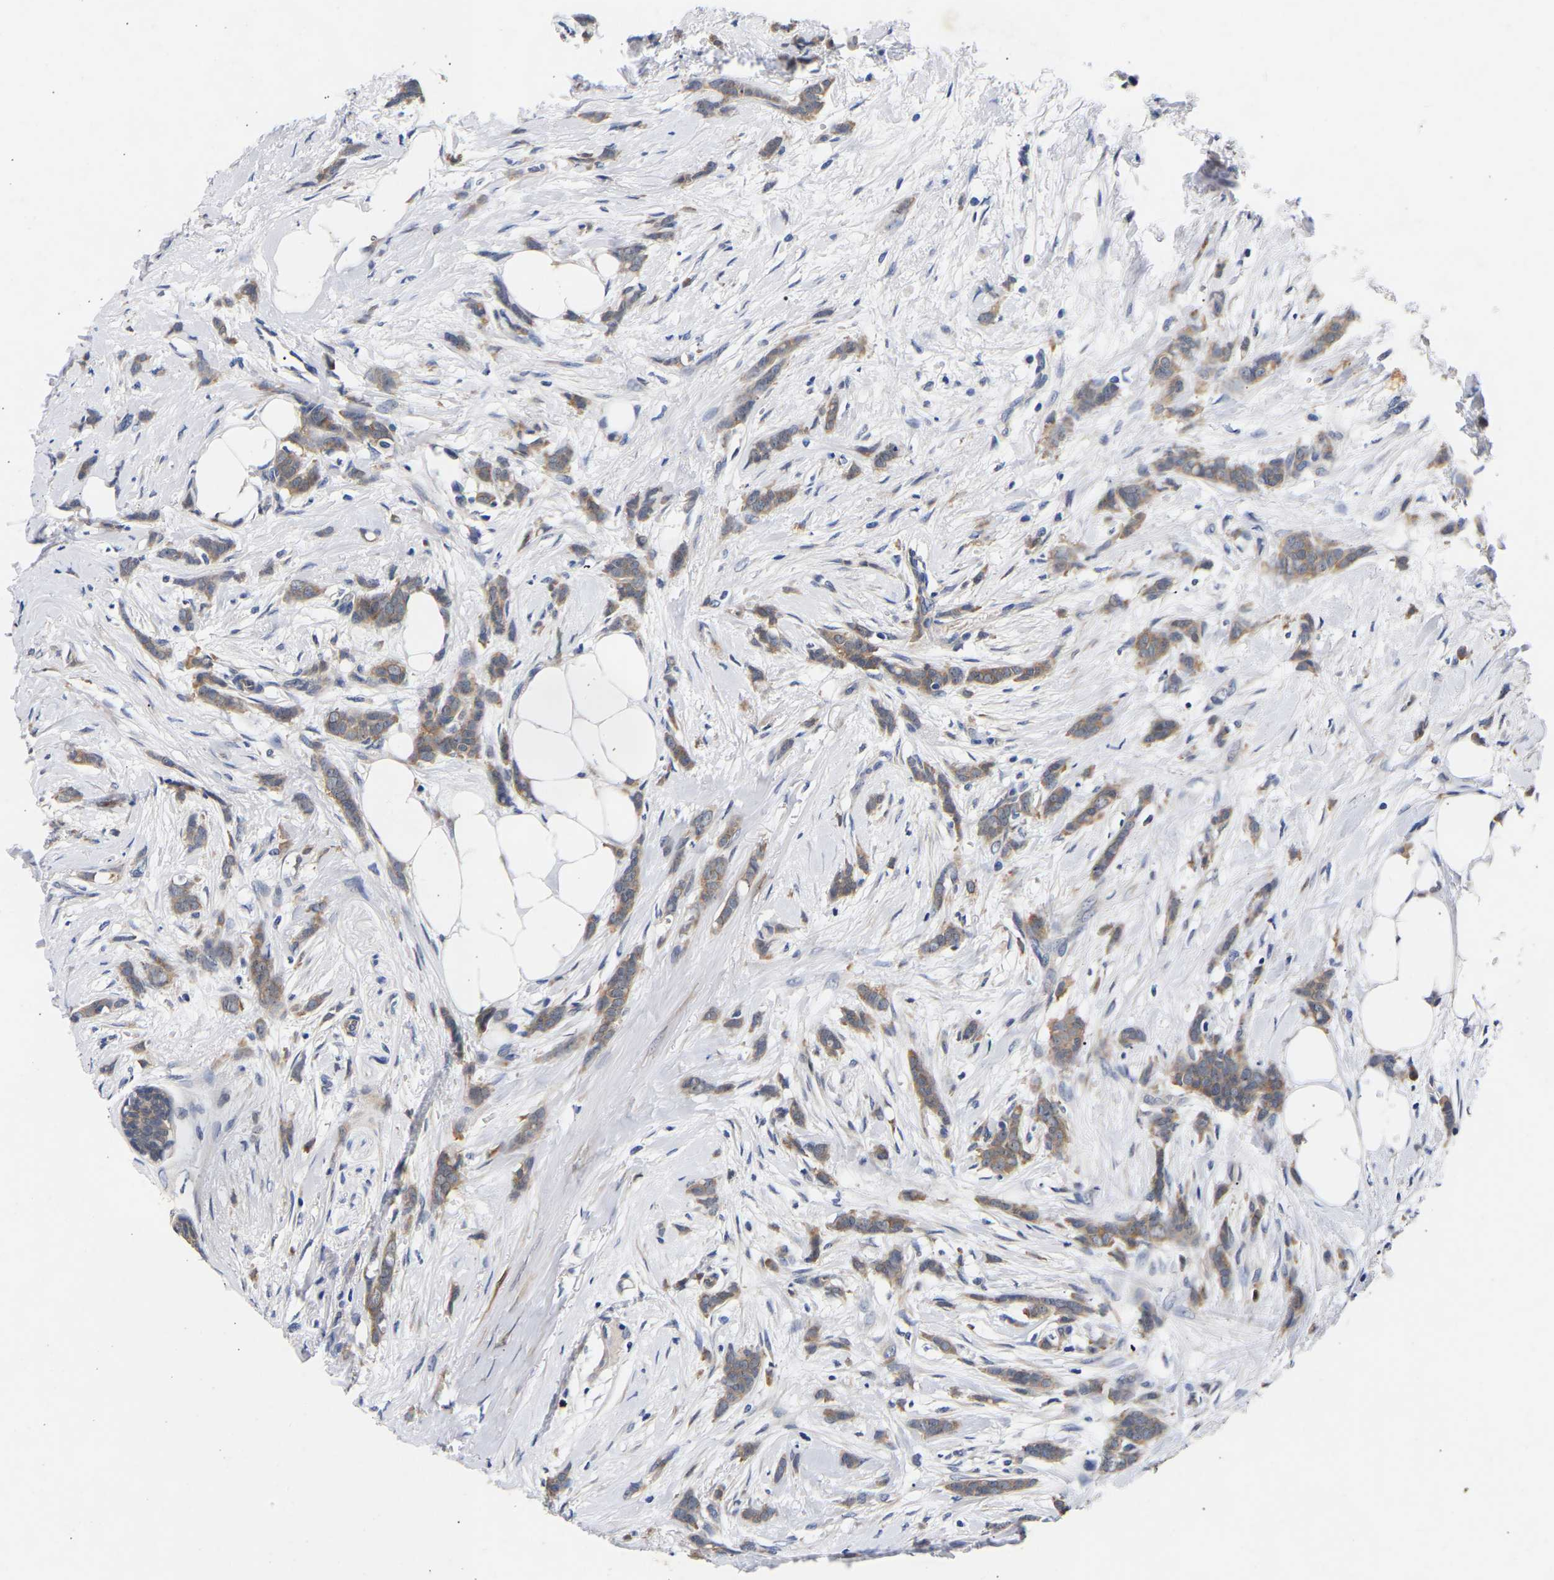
{"staining": {"intensity": "weak", "quantity": ">75%", "location": "cytoplasmic/membranous"}, "tissue": "breast cancer", "cell_type": "Tumor cells", "image_type": "cancer", "snomed": [{"axis": "morphology", "description": "Lobular carcinoma, in situ"}, {"axis": "morphology", "description": "Lobular carcinoma"}, {"axis": "topography", "description": "Breast"}], "caption": "High-power microscopy captured an IHC image of breast cancer, revealing weak cytoplasmic/membranous staining in approximately >75% of tumor cells. (brown staining indicates protein expression, while blue staining denotes nuclei).", "gene": "CCDC6", "patient": {"sex": "female", "age": 41}}